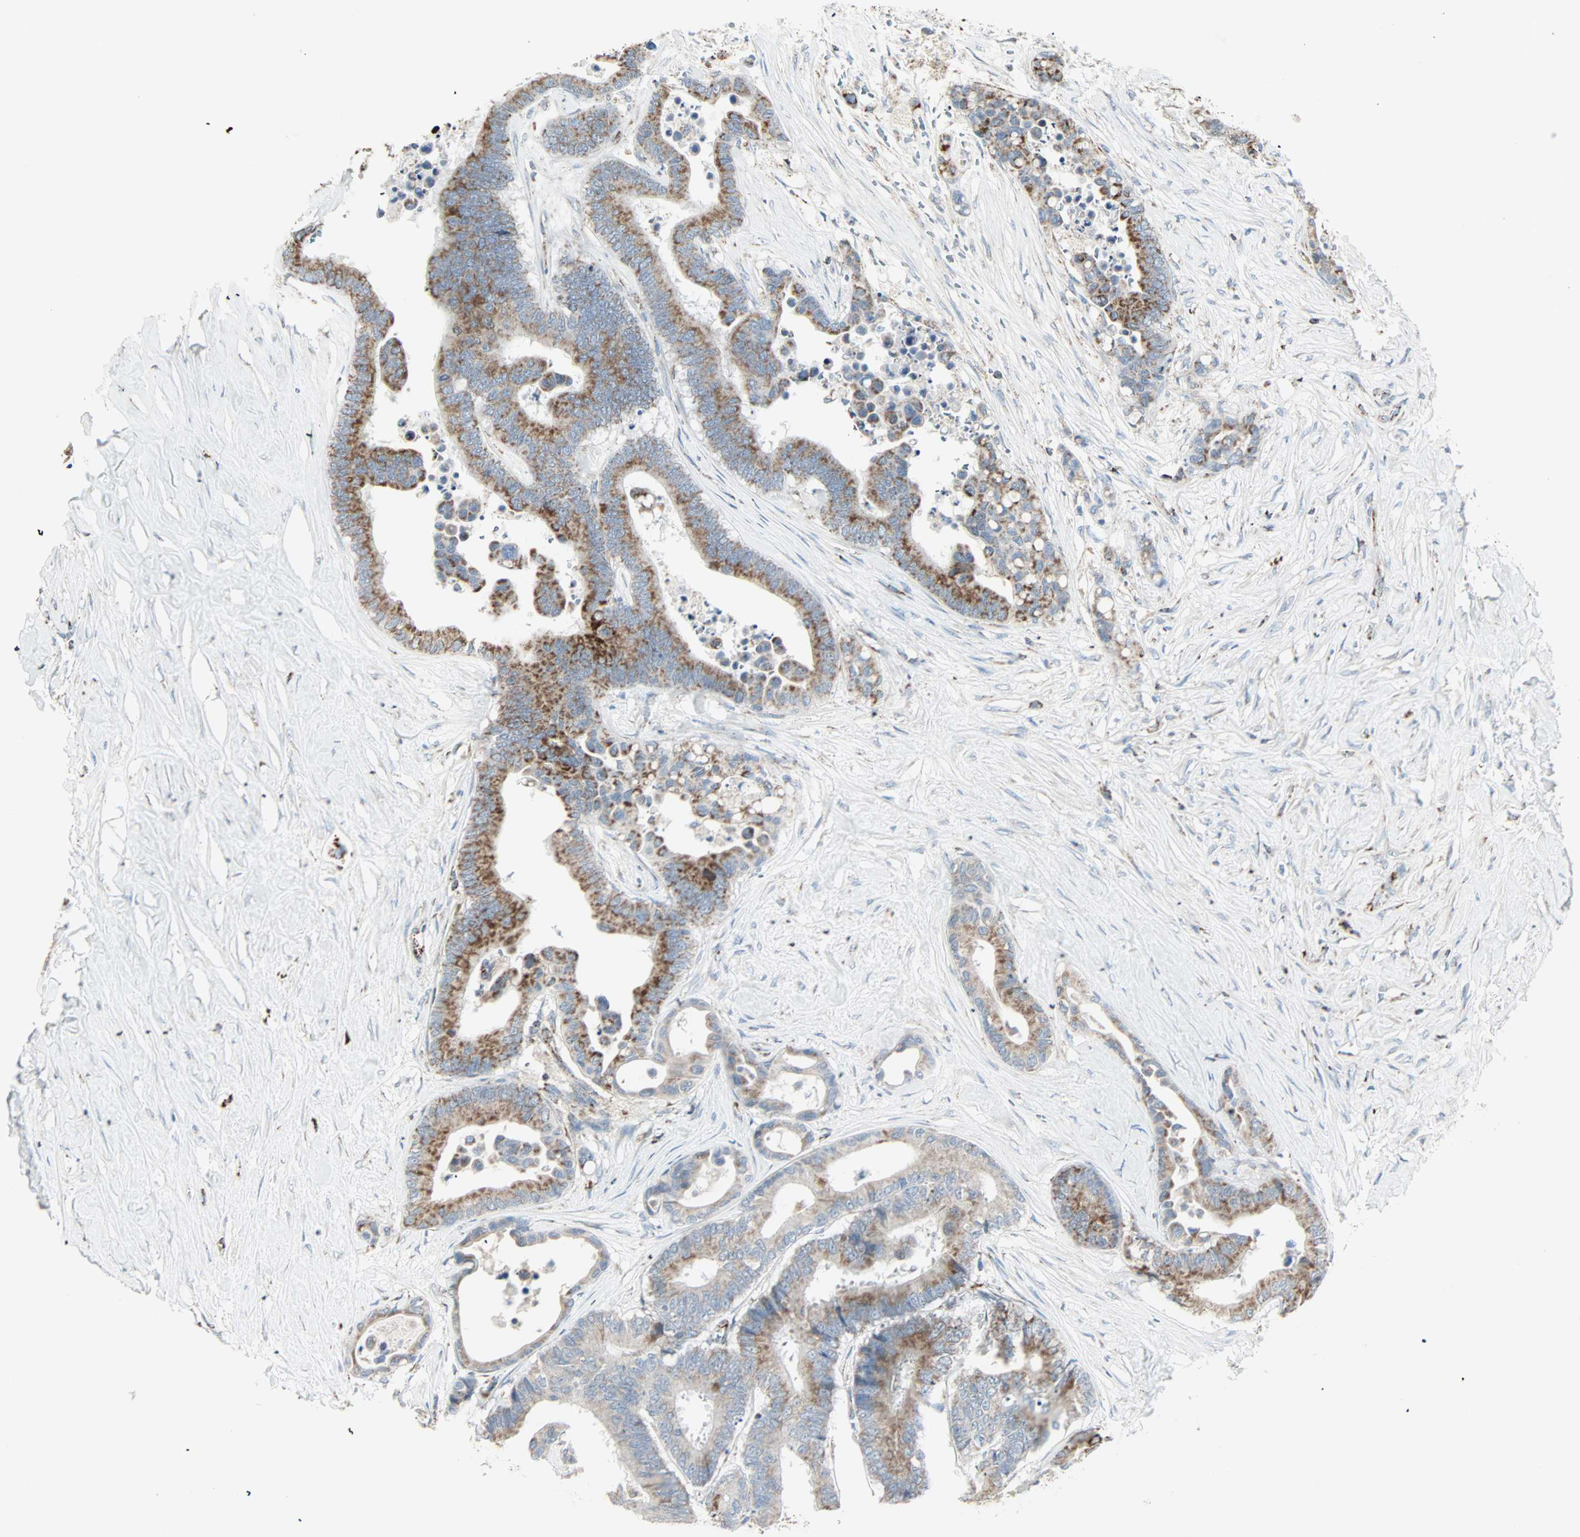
{"staining": {"intensity": "moderate", "quantity": "25%-75%", "location": "cytoplasmic/membranous"}, "tissue": "colorectal cancer", "cell_type": "Tumor cells", "image_type": "cancer", "snomed": [{"axis": "morphology", "description": "Normal tissue, NOS"}, {"axis": "morphology", "description": "Adenocarcinoma, NOS"}, {"axis": "topography", "description": "Colon"}], "caption": "Immunohistochemical staining of human colorectal cancer reveals medium levels of moderate cytoplasmic/membranous expression in approximately 25%-75% of tumor cells.", "gene": "IDH2", "patient": {"sex": "male", "age": 82}}